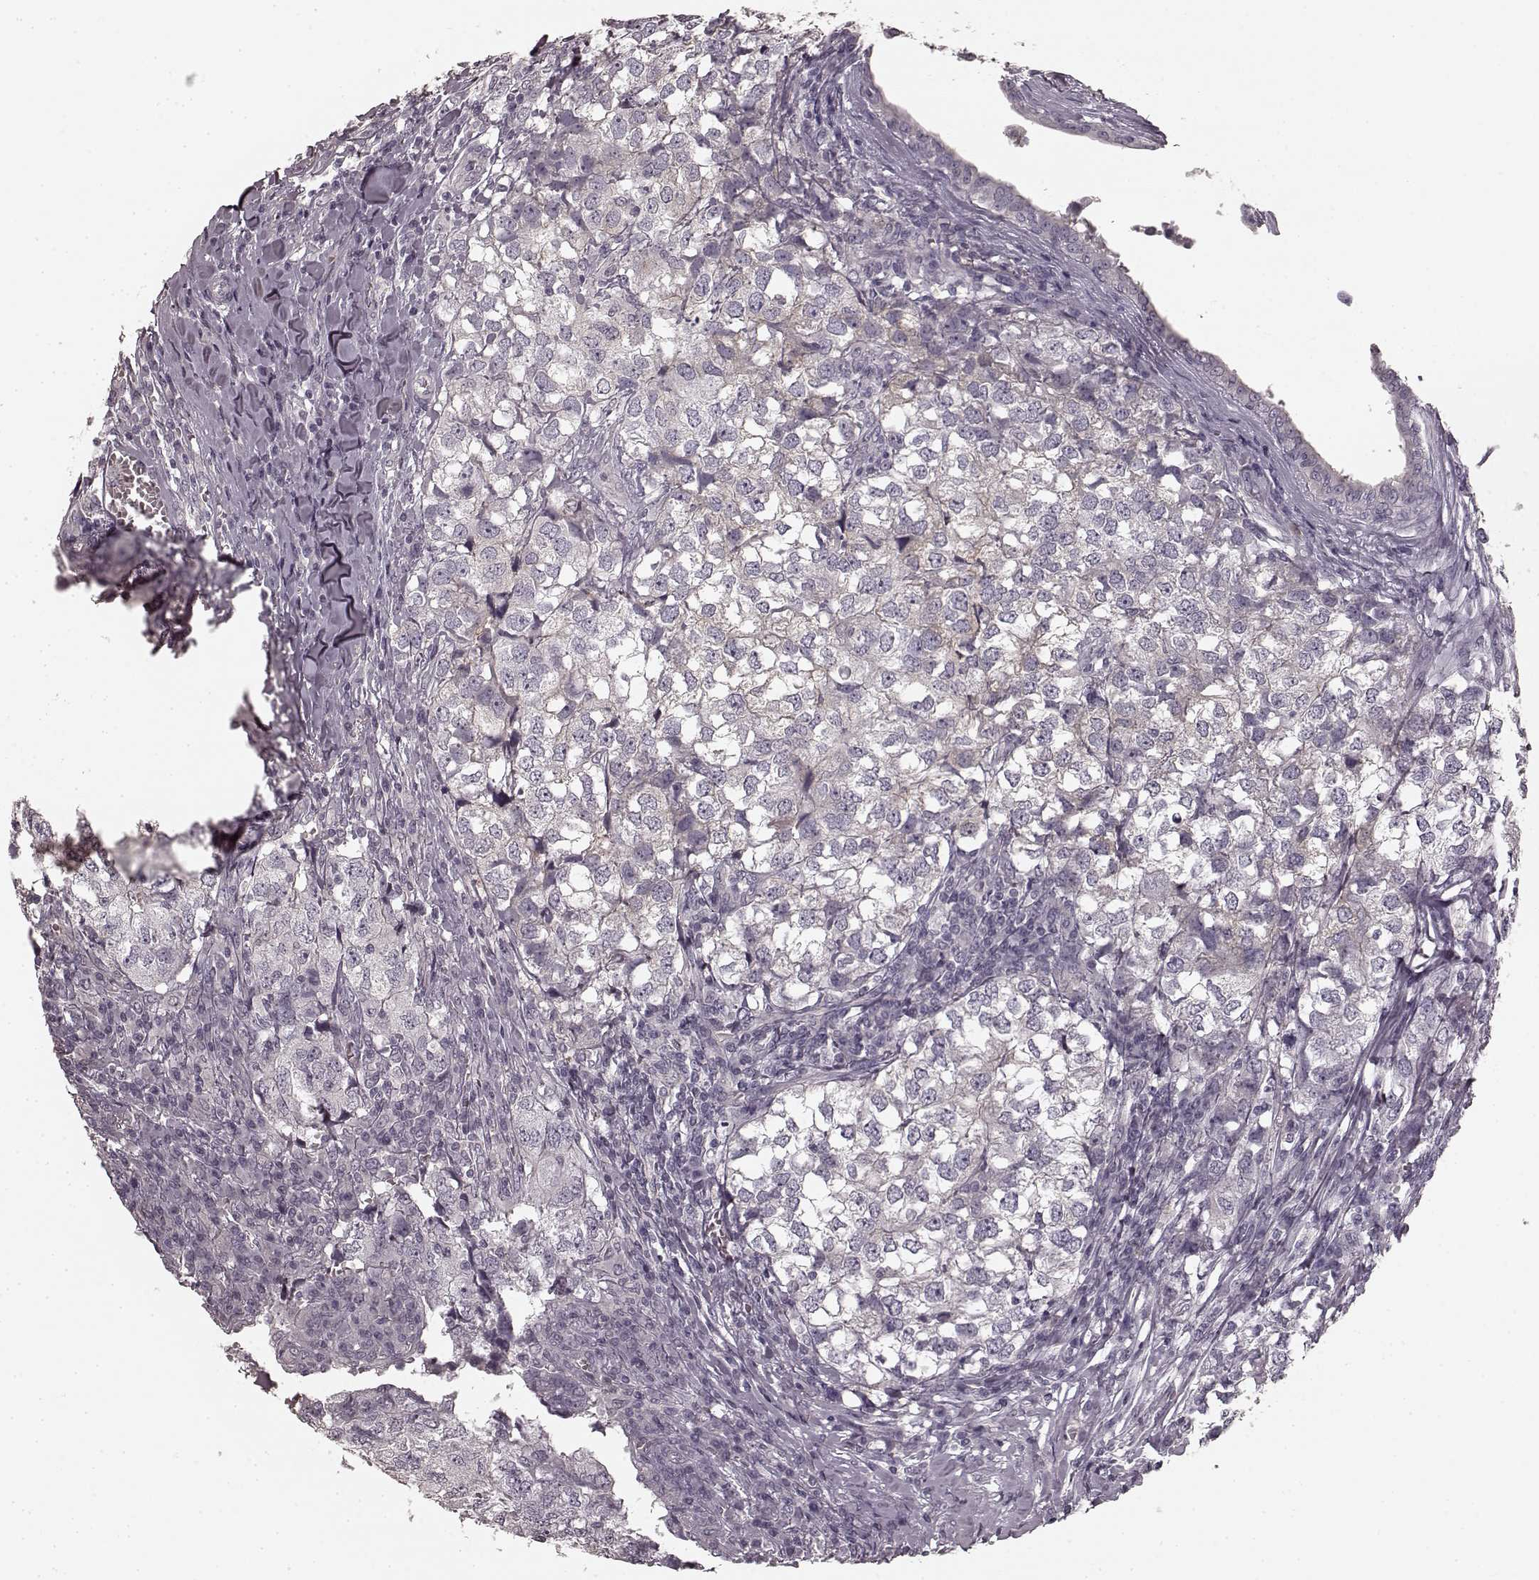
{"staining": {"intensity": "negative", "quantity": "none", "location": "none"}, "tissue": "breast cancer", "cell_type": "Tumor cells", "image_type": "cancer", "snomed": [{"axis": "morphology", "description": "Duct carcinoma"}, {"axis": "topography", "description": "Breast"}], "caption": "Histopathology image shows no protein staining in tumor cells of breast infiltrating ductal carcinoma tissue.", "gene": "PRKCE", "patient": {"sex": "female", "age": 30}}